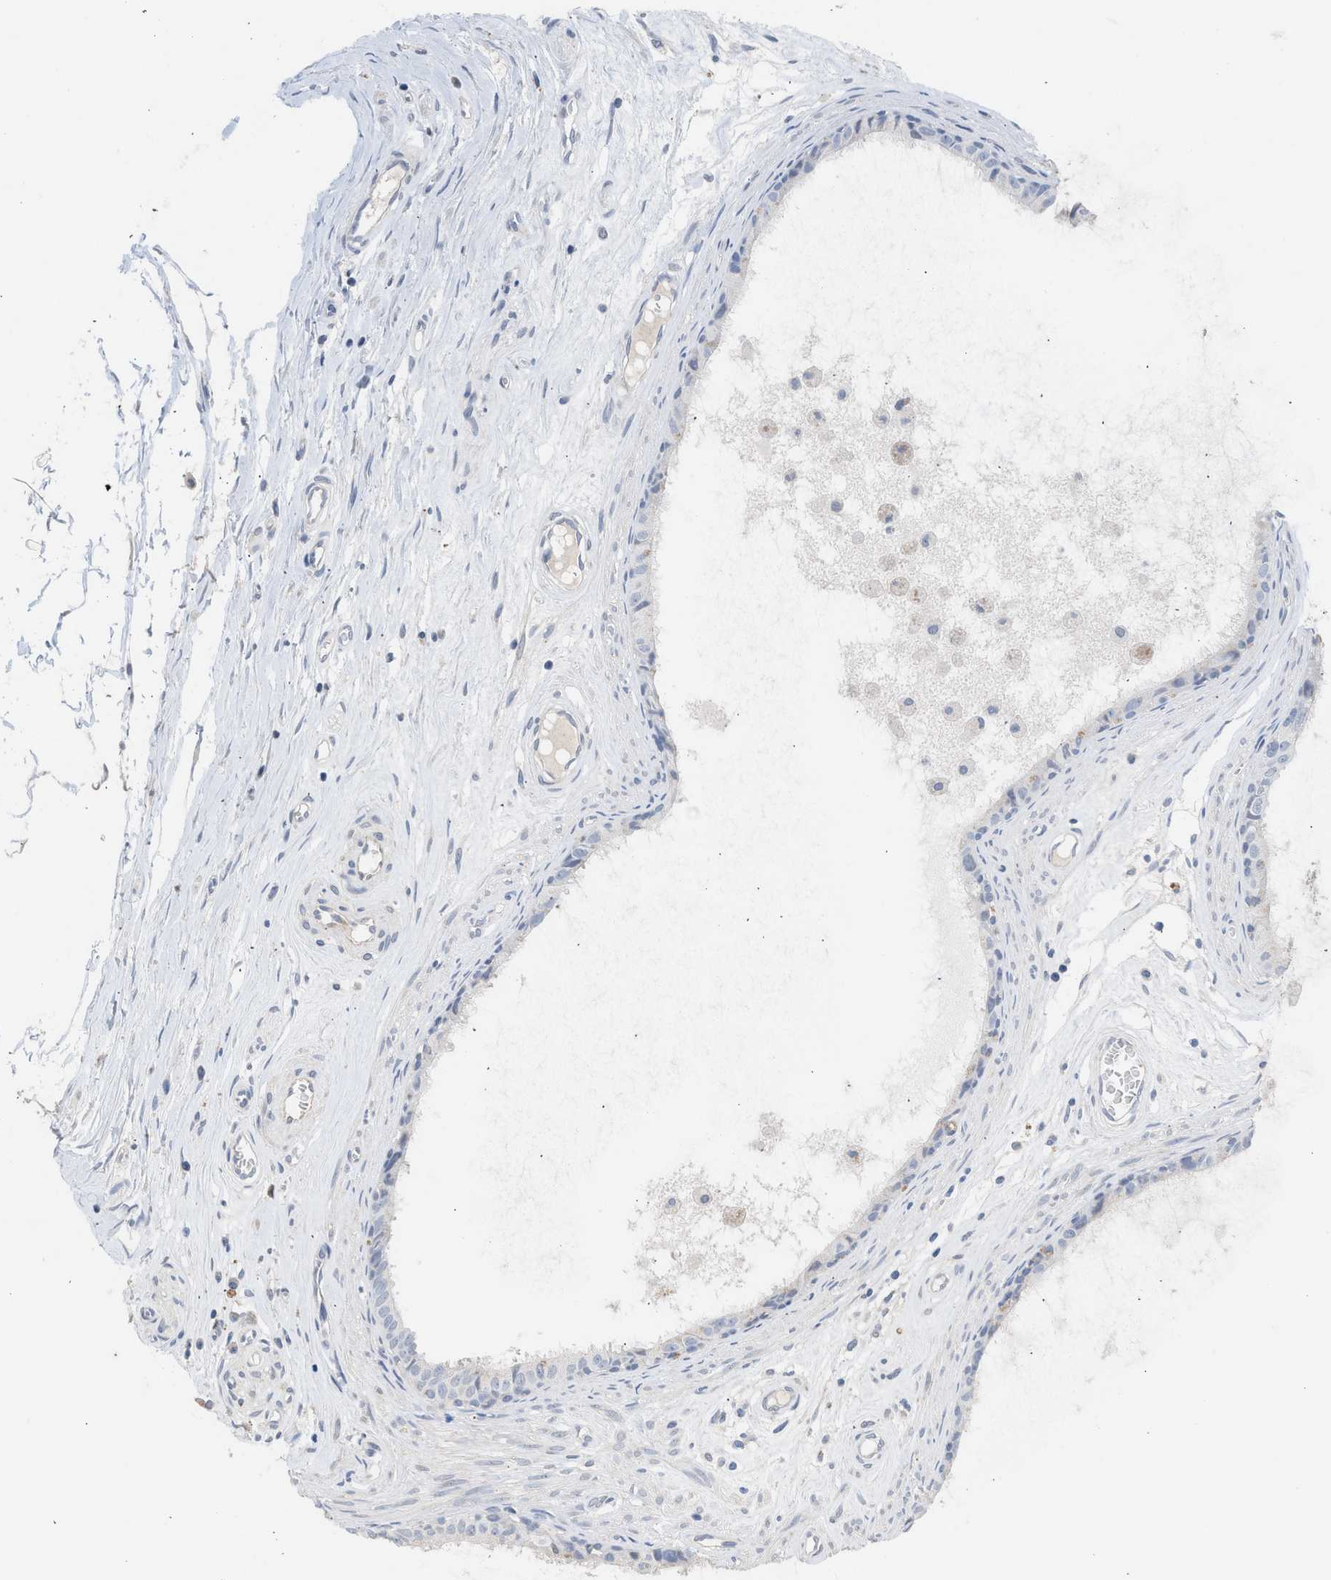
{"staining": {"intensity": "negative", "quantity": "none", "location": "none"}, "tissue": "epididymis", "cell_type": "Glandular cells", "image_type": "normal", "snomed": [{"axis": "morphology", "description": "Normal tissue, NOS"}, {"axis": "morphology", "description": "Inflammation, NOS"}, {"axis": "topography", "description": "Epididymis"}], "caption": "Human epididymis stained for a protein using immunohistochemistry (IHC) demonstrates no staining in glandular cells.", "gene": "CSF3R", "patient": {"sex": "male", "age": 85}}